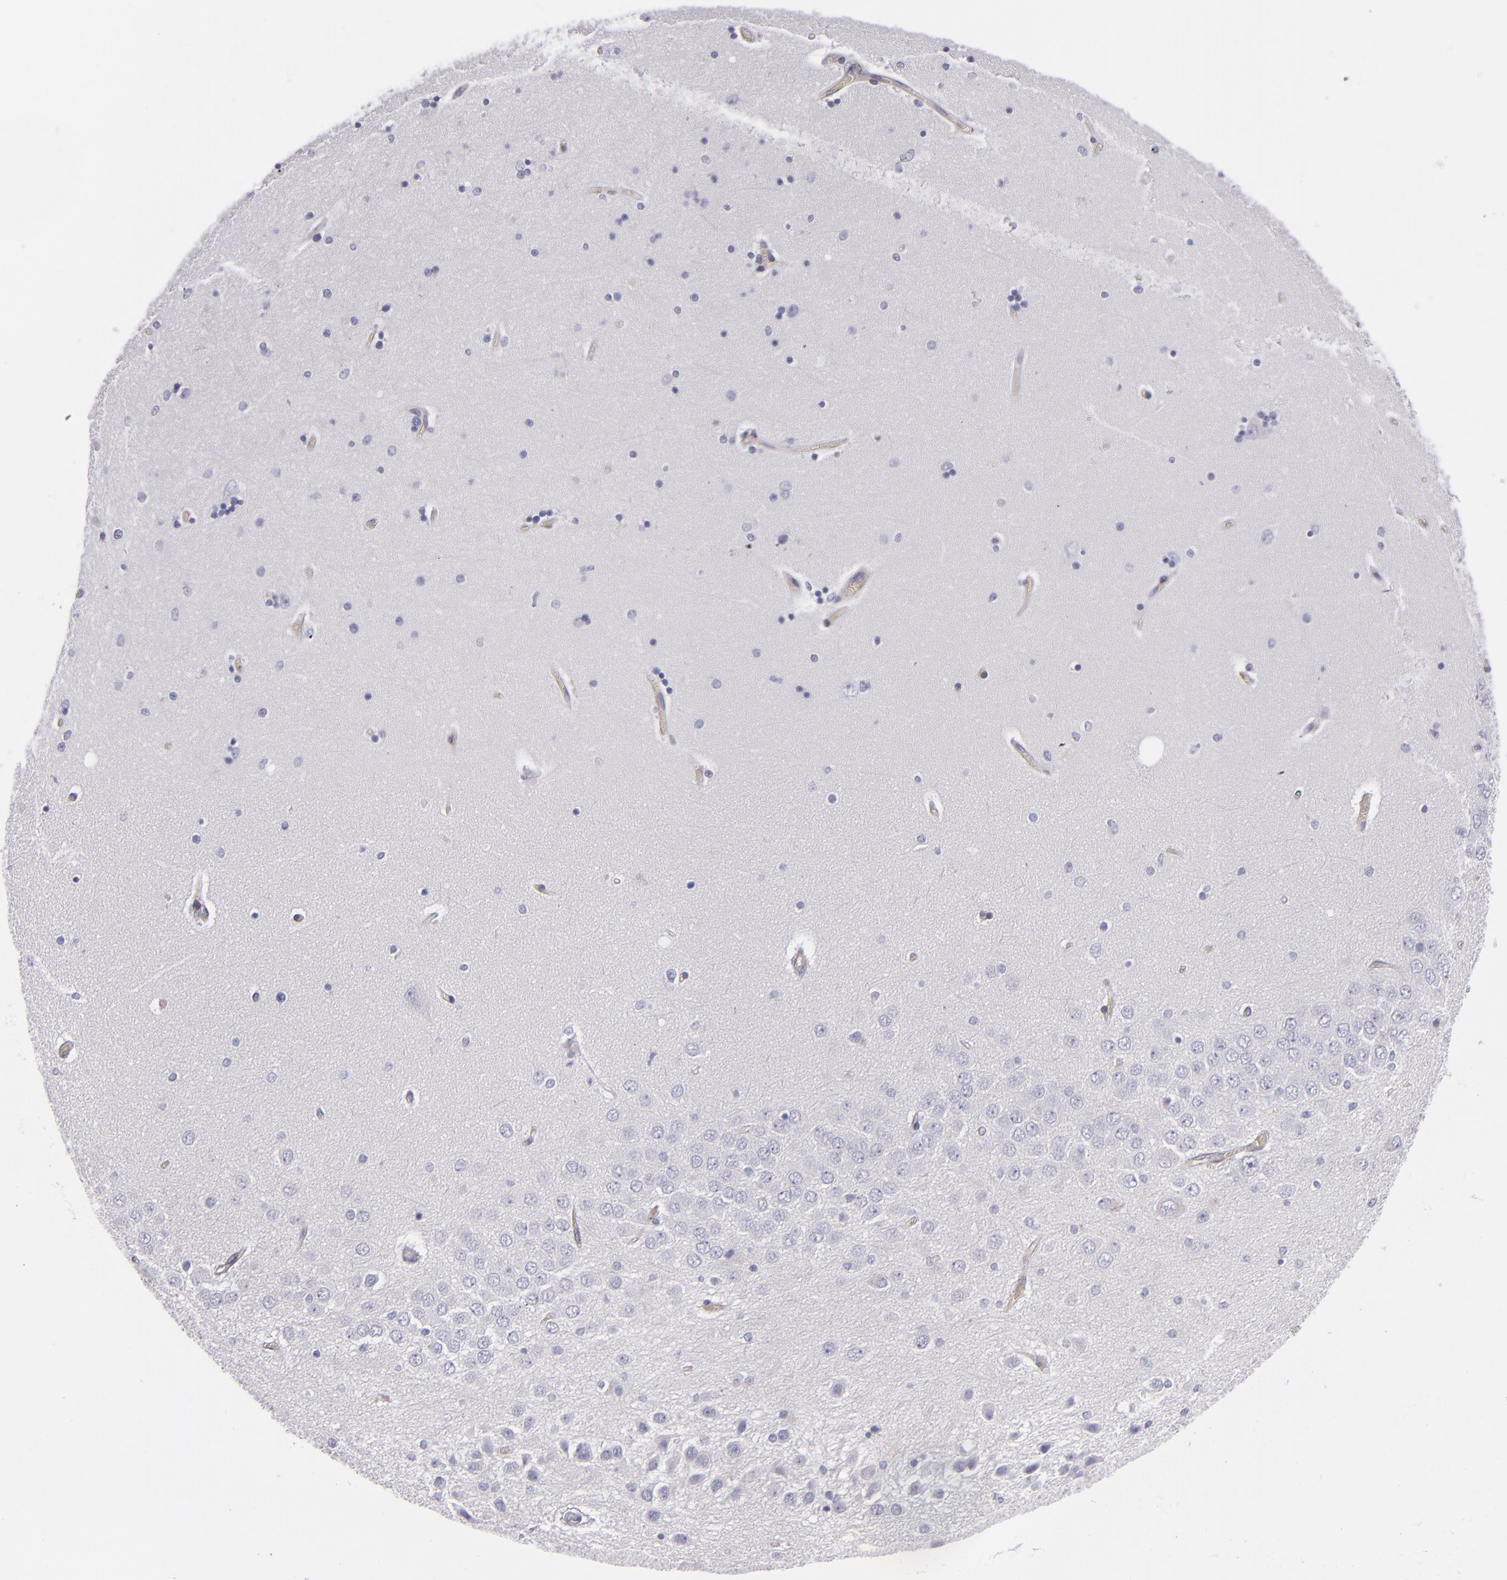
{"staining": {"intensity": "negative", "quantity": "none", "location": "none"}, "tissue": "hippocampus", "cell_type": "Glial cells", "image_type": "normal", "snomed": [{"axis": "morphology", "description": "Normal tissue, NOS"}, {"axis": "topography", "description": "Hippocampus"}], "caption": "Immunohistochemical staining of normal hippocampus shows no significant expression in glial cells.", "gene": "ANPEP", "patient": {"sex": "female", "age": 54}}